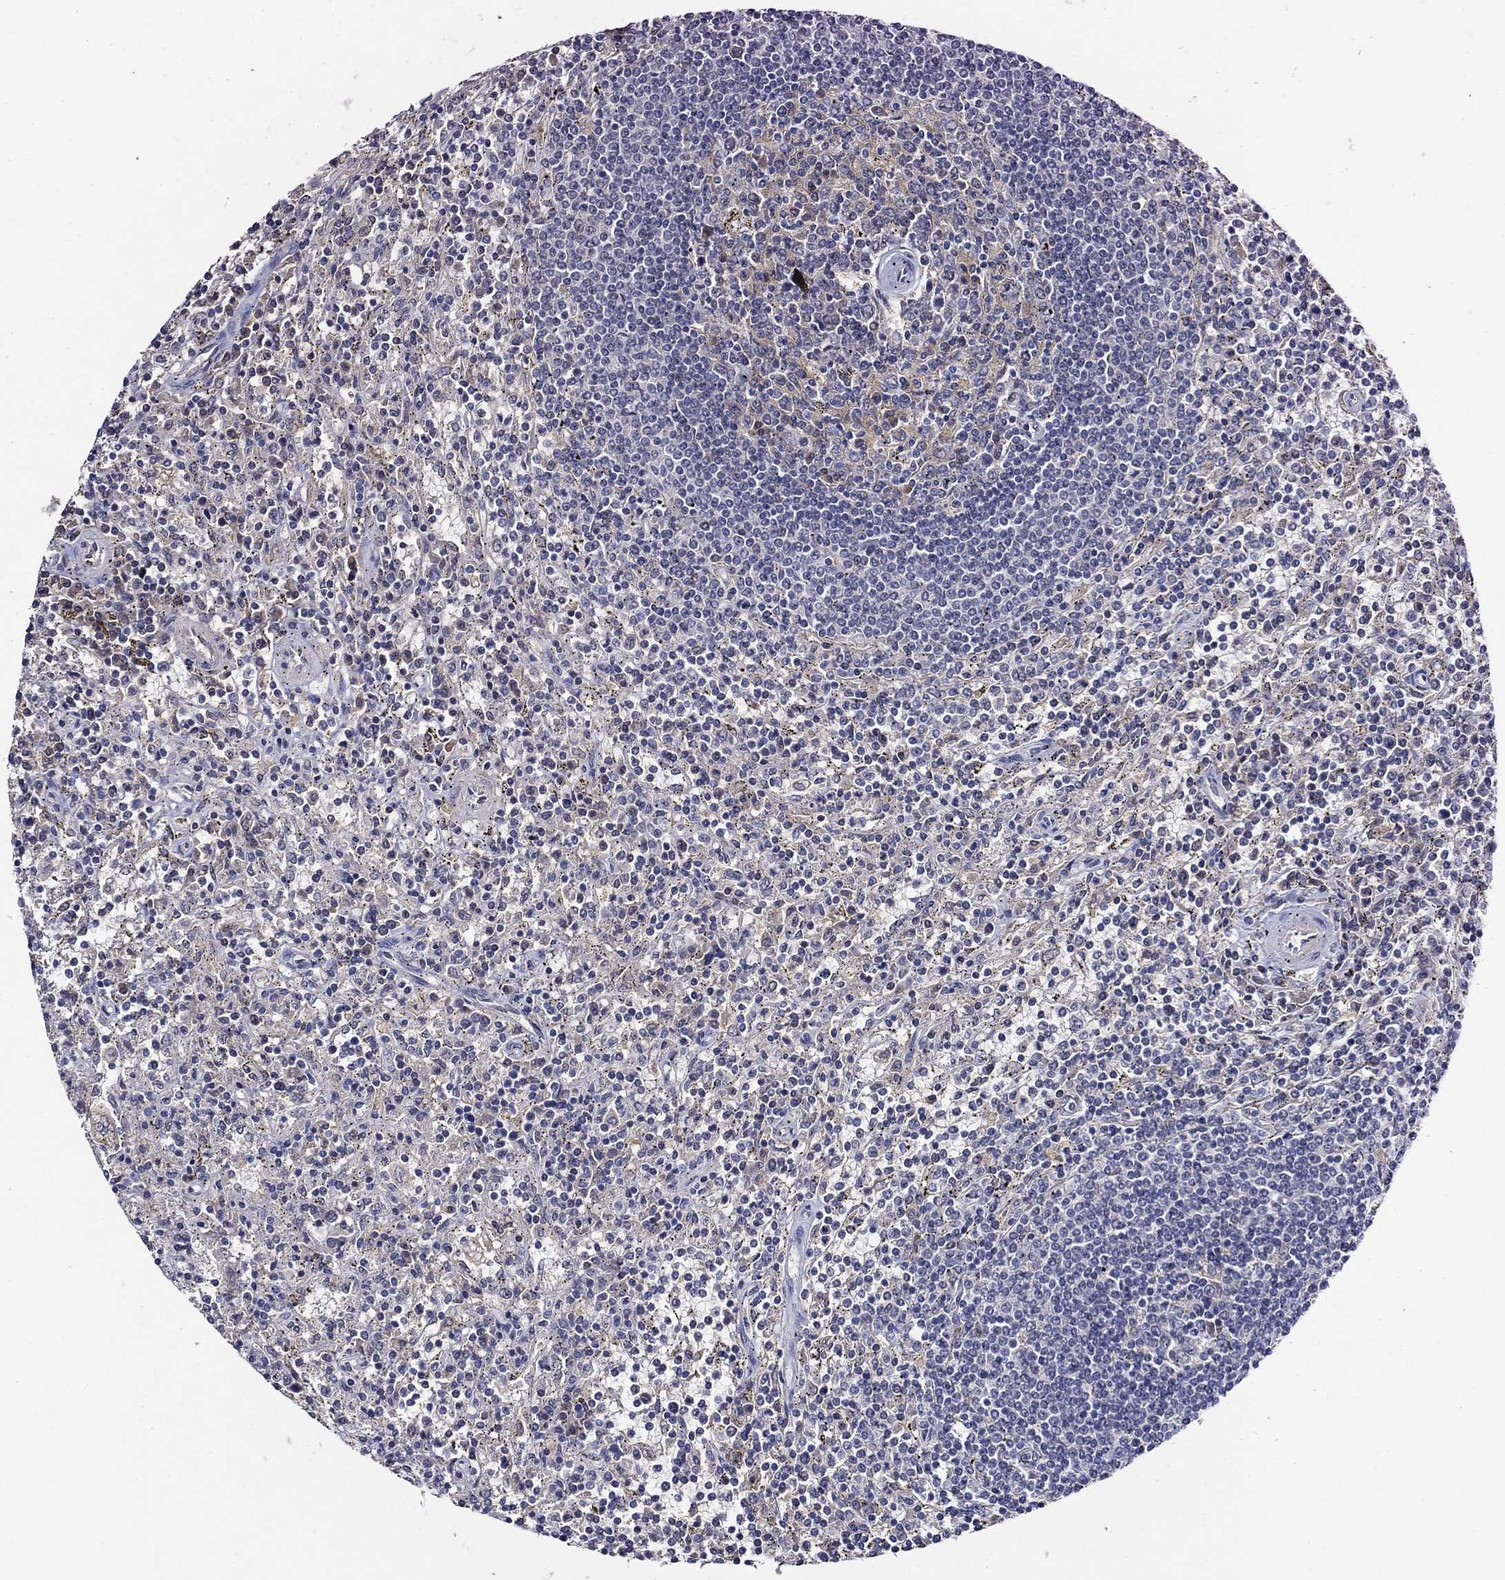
{"staining": {"intensity": "negative", "quantity": "none", "location": "none"}, "tissue": "lymphoma", "cell_type": "Tumor cells", "image_type": "cancer", "snomed": [{"axis": "morphology", "description": "Malignant lymphoma, non-Hodgkin's type, Low grade"}, {"axis": "topography", "description": "Spleen"}], "caption": "IHC of malignant lymphoma, non-Hodgkin's type (low-grade) demonstrates no positivity in tumor cells.", "gene": "GATA2", "patient": {"sex": "male", "age": 62}}